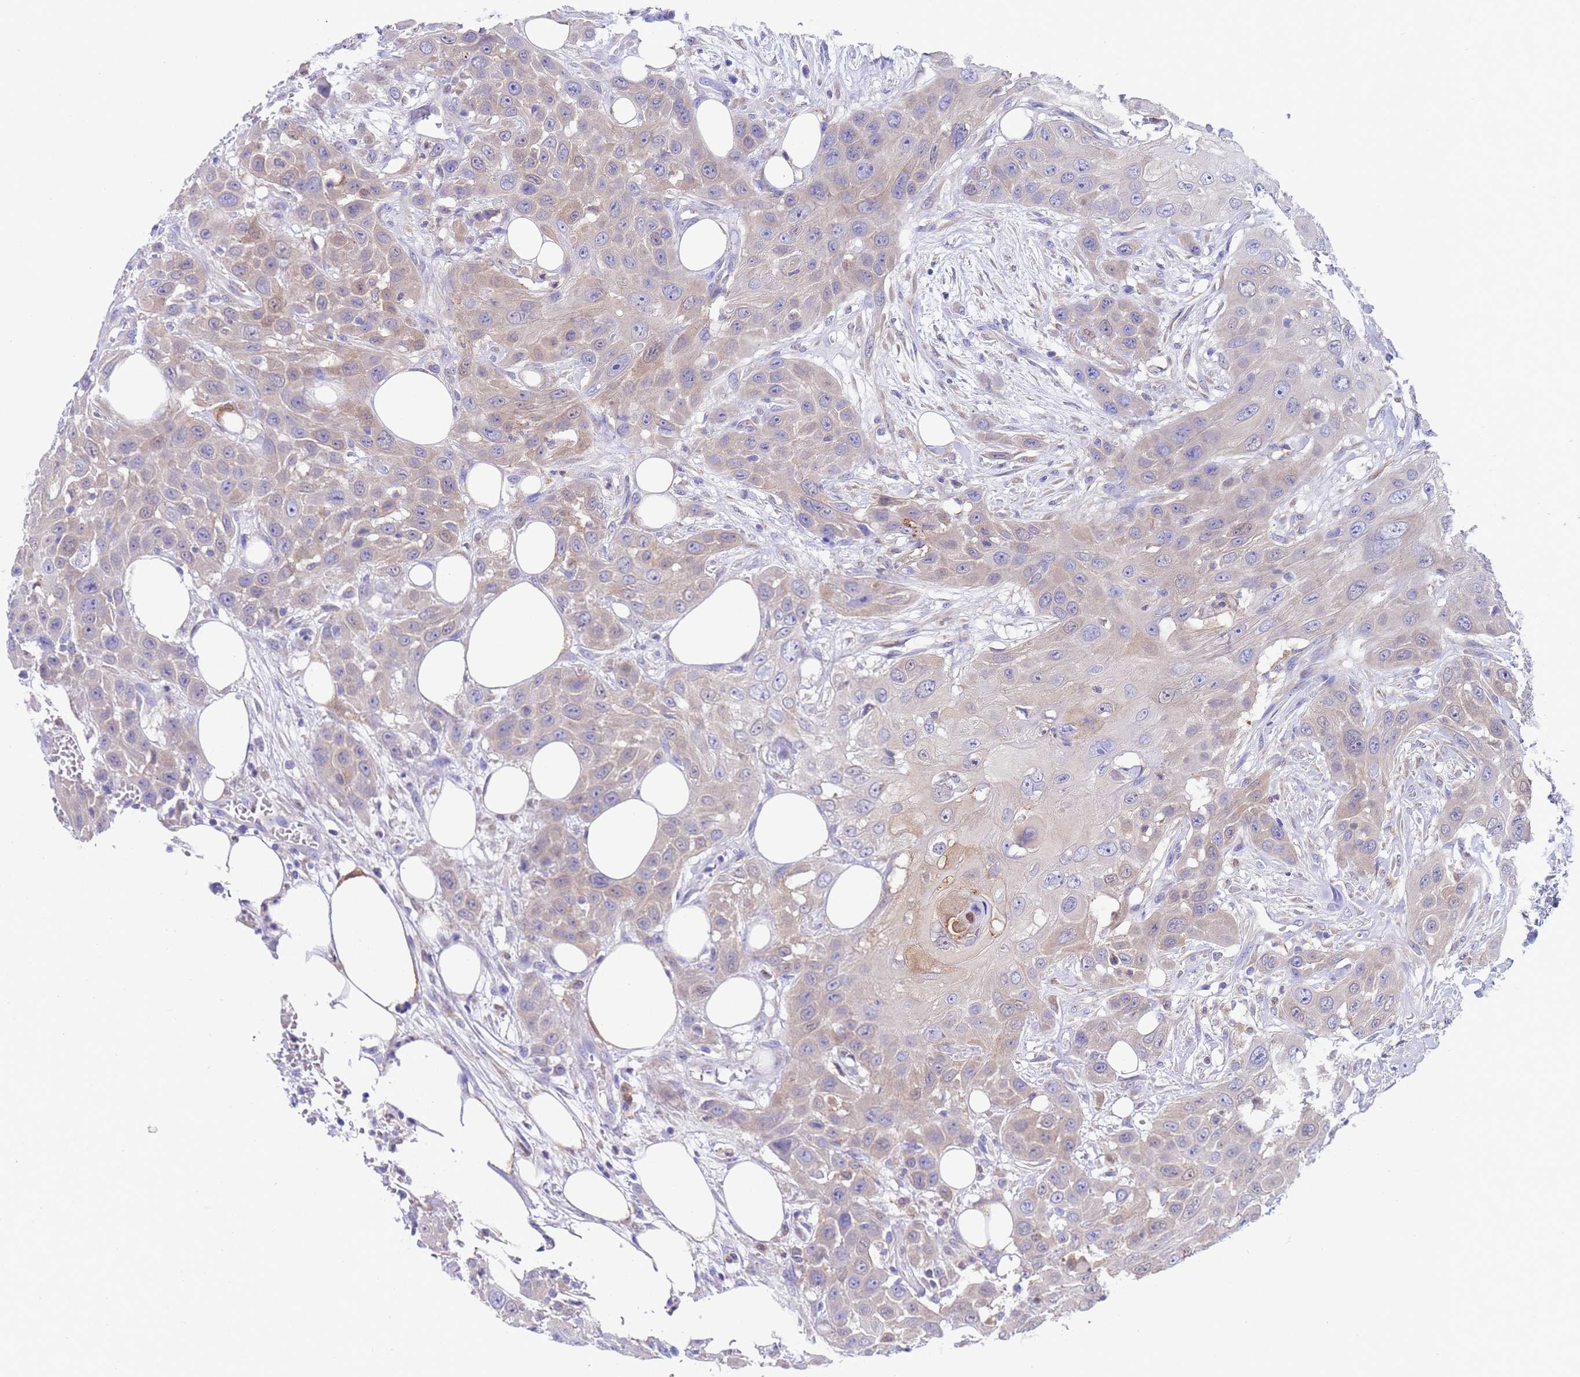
{"staining": {"intensity": "weak", "quantity": "<25%", "location": "cytoplasmic/membranous"}, "tissue": "head and neck cancer", "cell_type": "Tumor cells", "image_type": "cancer", "snomed": [{"axis": "morphology", "description": "Squamous cell carcinoma, NOS"}, {"axis": "topography", "description": "Head-Neck"}], "caption": "A histopathology image of human squamous cell carcinoma (head and neck) is negative for staining in tumor cells.", "gene": "C6orf47", "patient": {"sex": "male", "age": 81}}